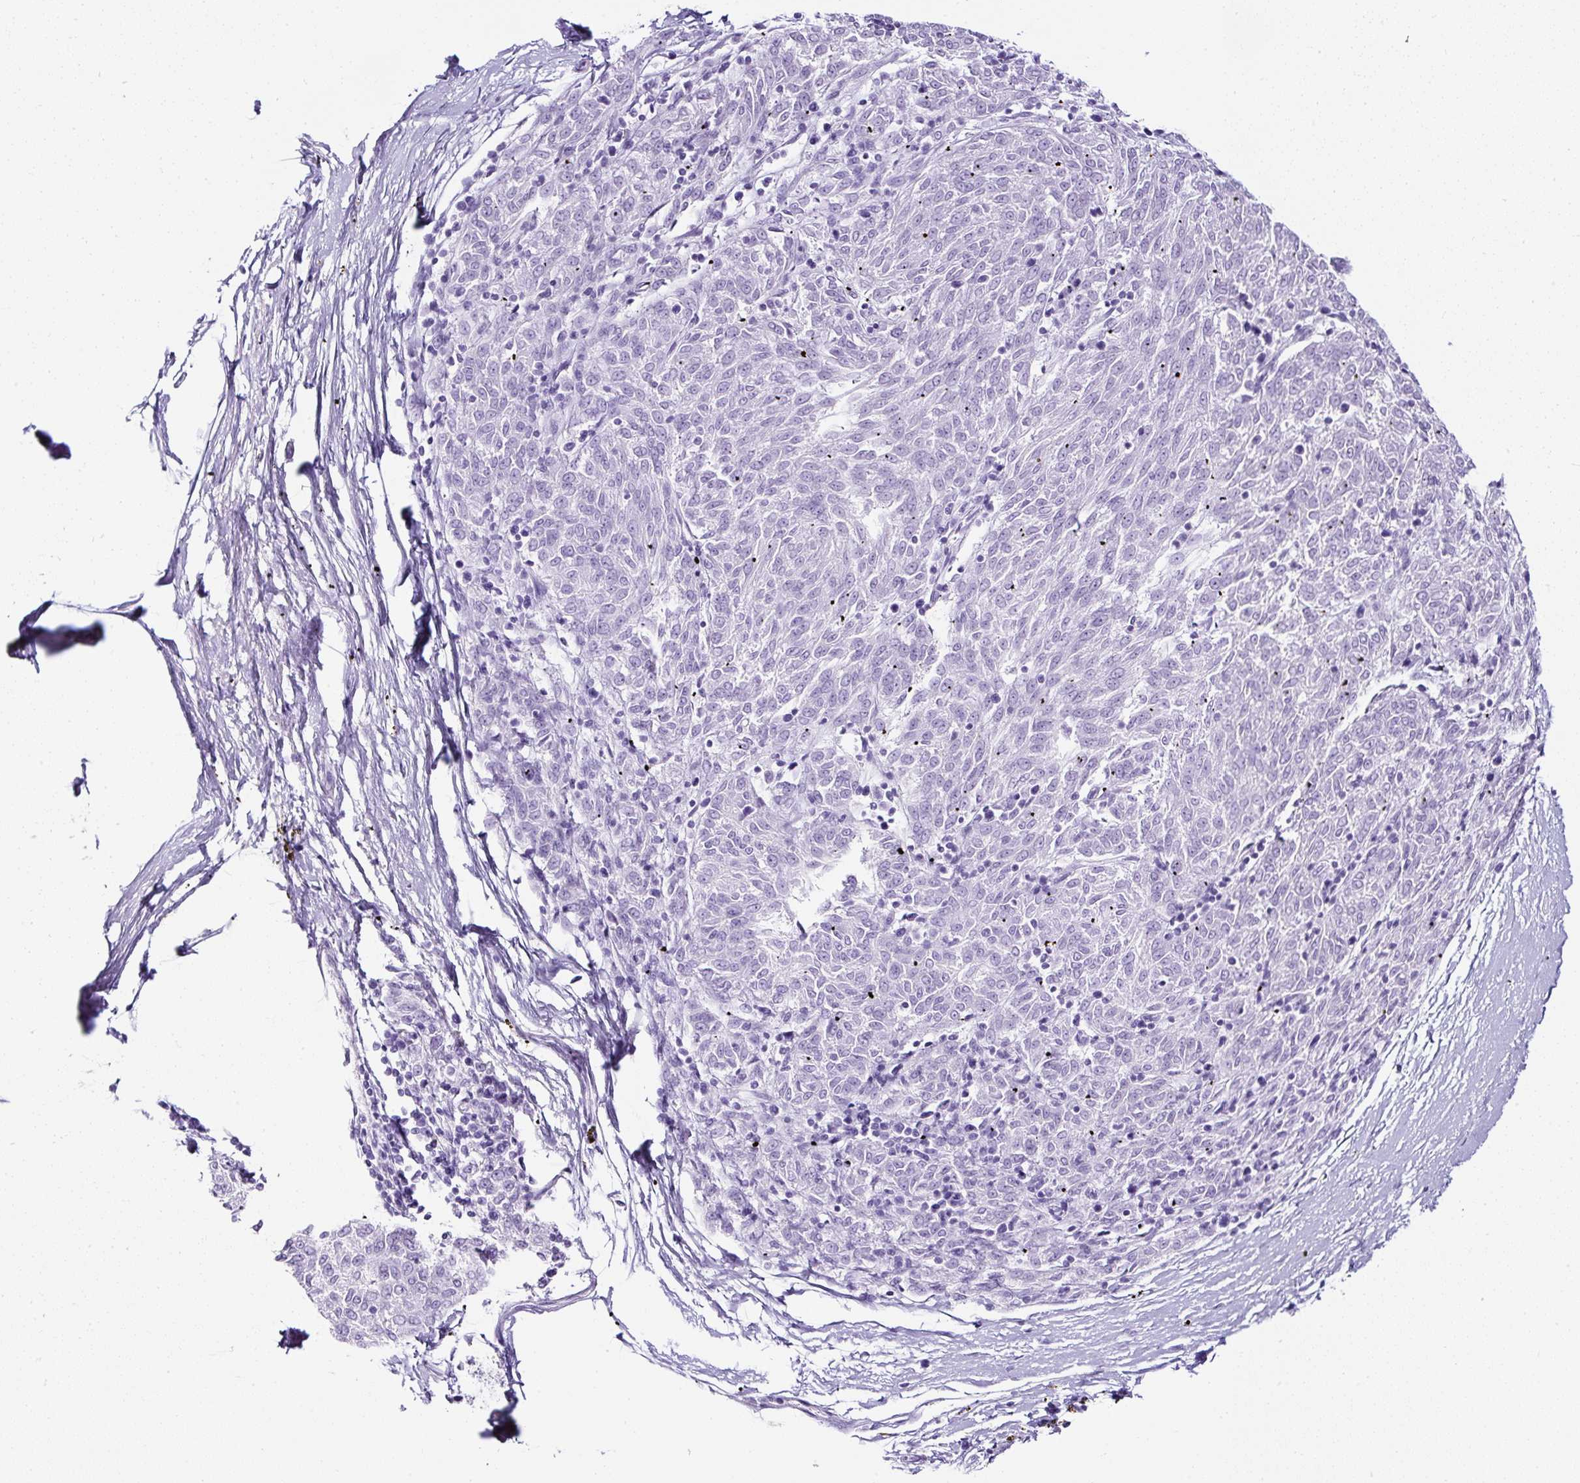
{"staining": {"intensity": "negative", "quantity": "none", "location": "none"}, "tissue": "melanoma", "cell_type": "Tumor cells", "image_type": "cancer", "snomed": [{"axis": "morphology", "description": "Malignant melanoma, NOS"}, {"axis": "topography", "description": "Skin"}], "caption": "DAB immunohistochemical staining of malignant melanoma demonstrates no significant staining in tumor cells. (DAB immunohistochemistry with hematoxylin counter stain).", "gene": "TMEM200B", "patient": {"sex": "female", "age": 72}}